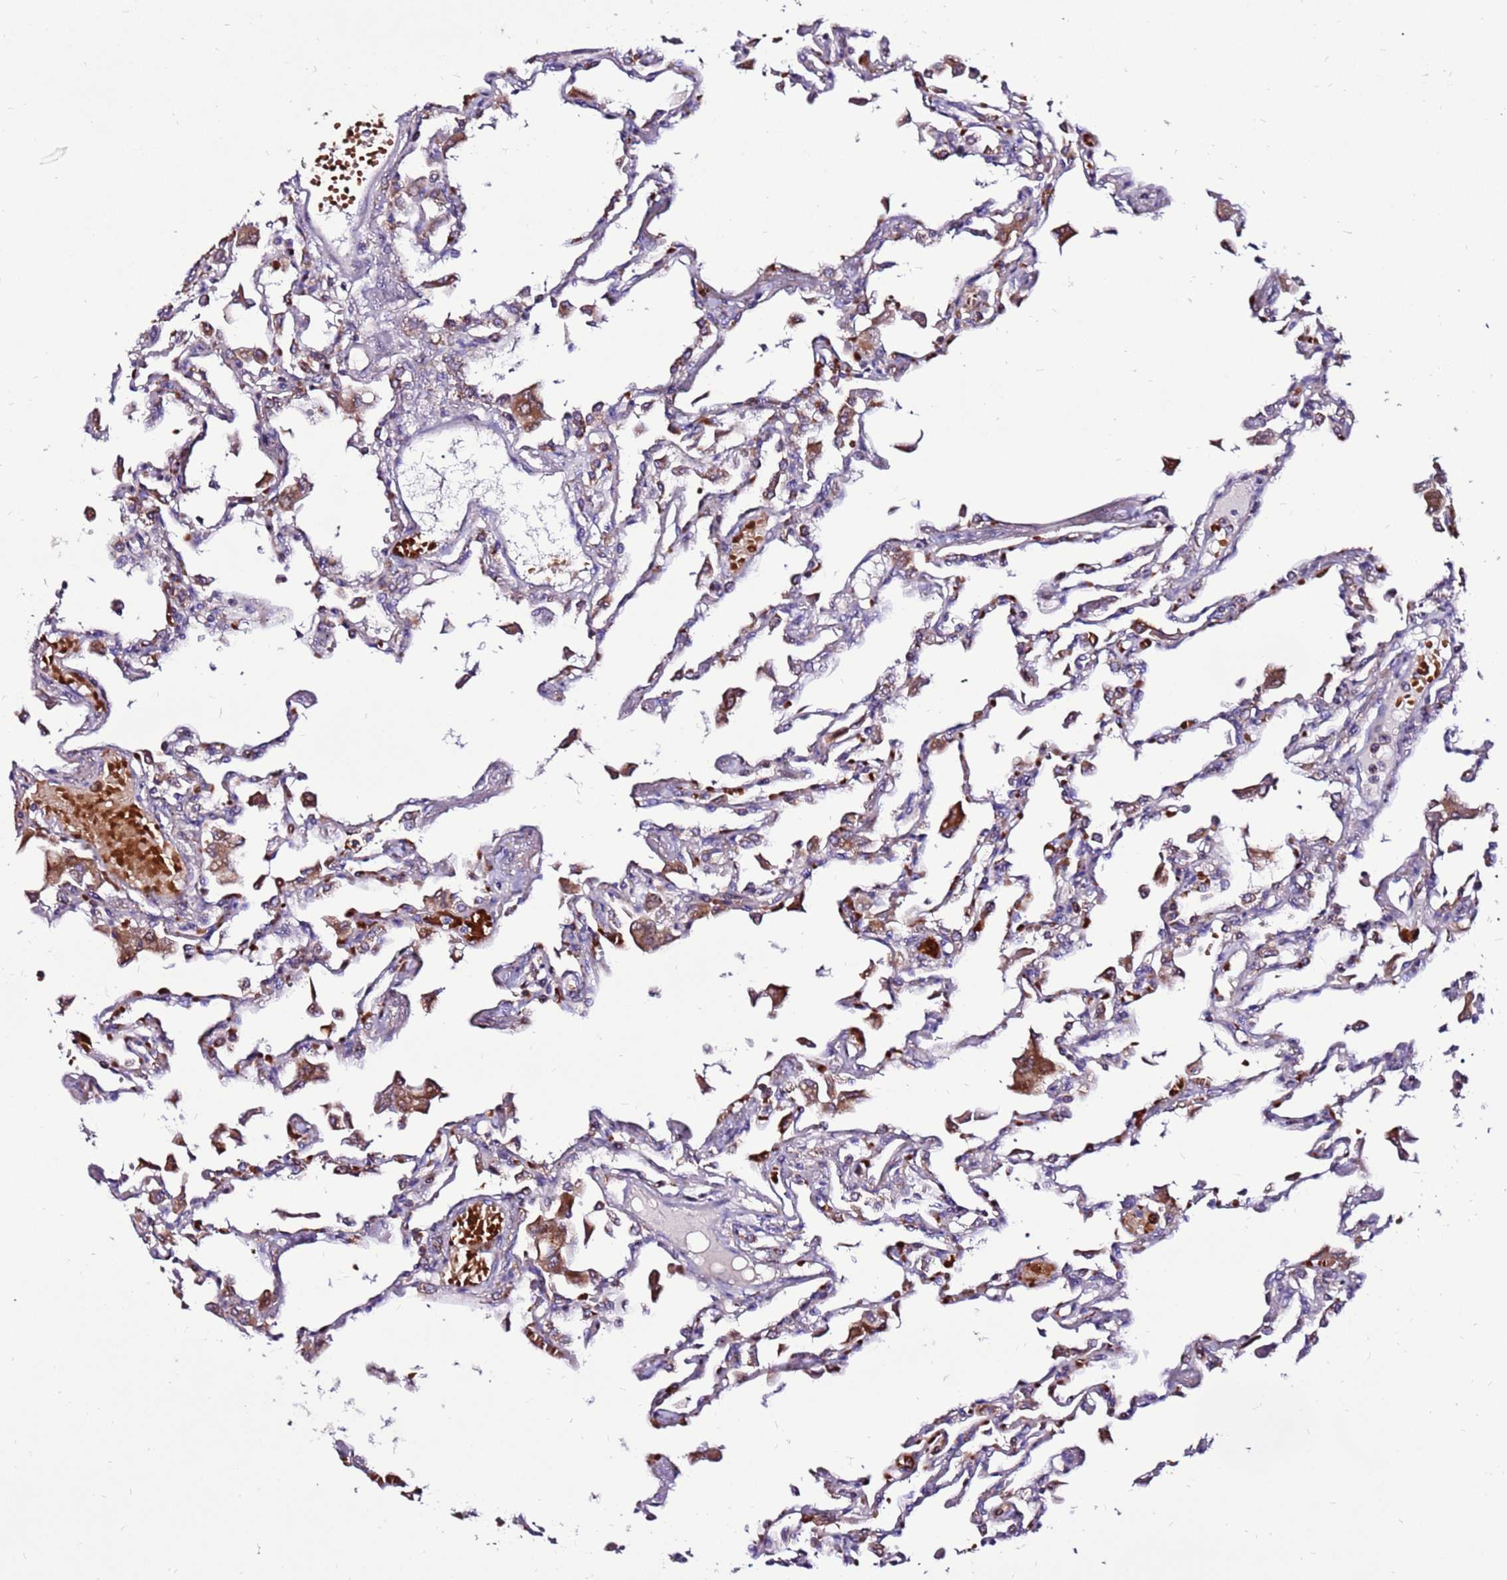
{"staining": {"intensity": "weak", "quantity": "<25%", "location": "cytoplasmic/membranous"}, "tissue": "lung", "cell_type": "Alveolar cells", "image_type": "normal", "snomed": [{"axis": "morphology", "description": "Normal tissue, NOS"}, {"axis": "topography", "description": "Bronchus"}, {"axis": "topography", "description": "Lung"}], "caption": "A high-resolution photomicrograph shows IHC staining of unremarkable lung, which exhibits no significant positivity in alveolar cells.", "gene": "SPSB3", "patient": {"sex": "female", "age": 49}}